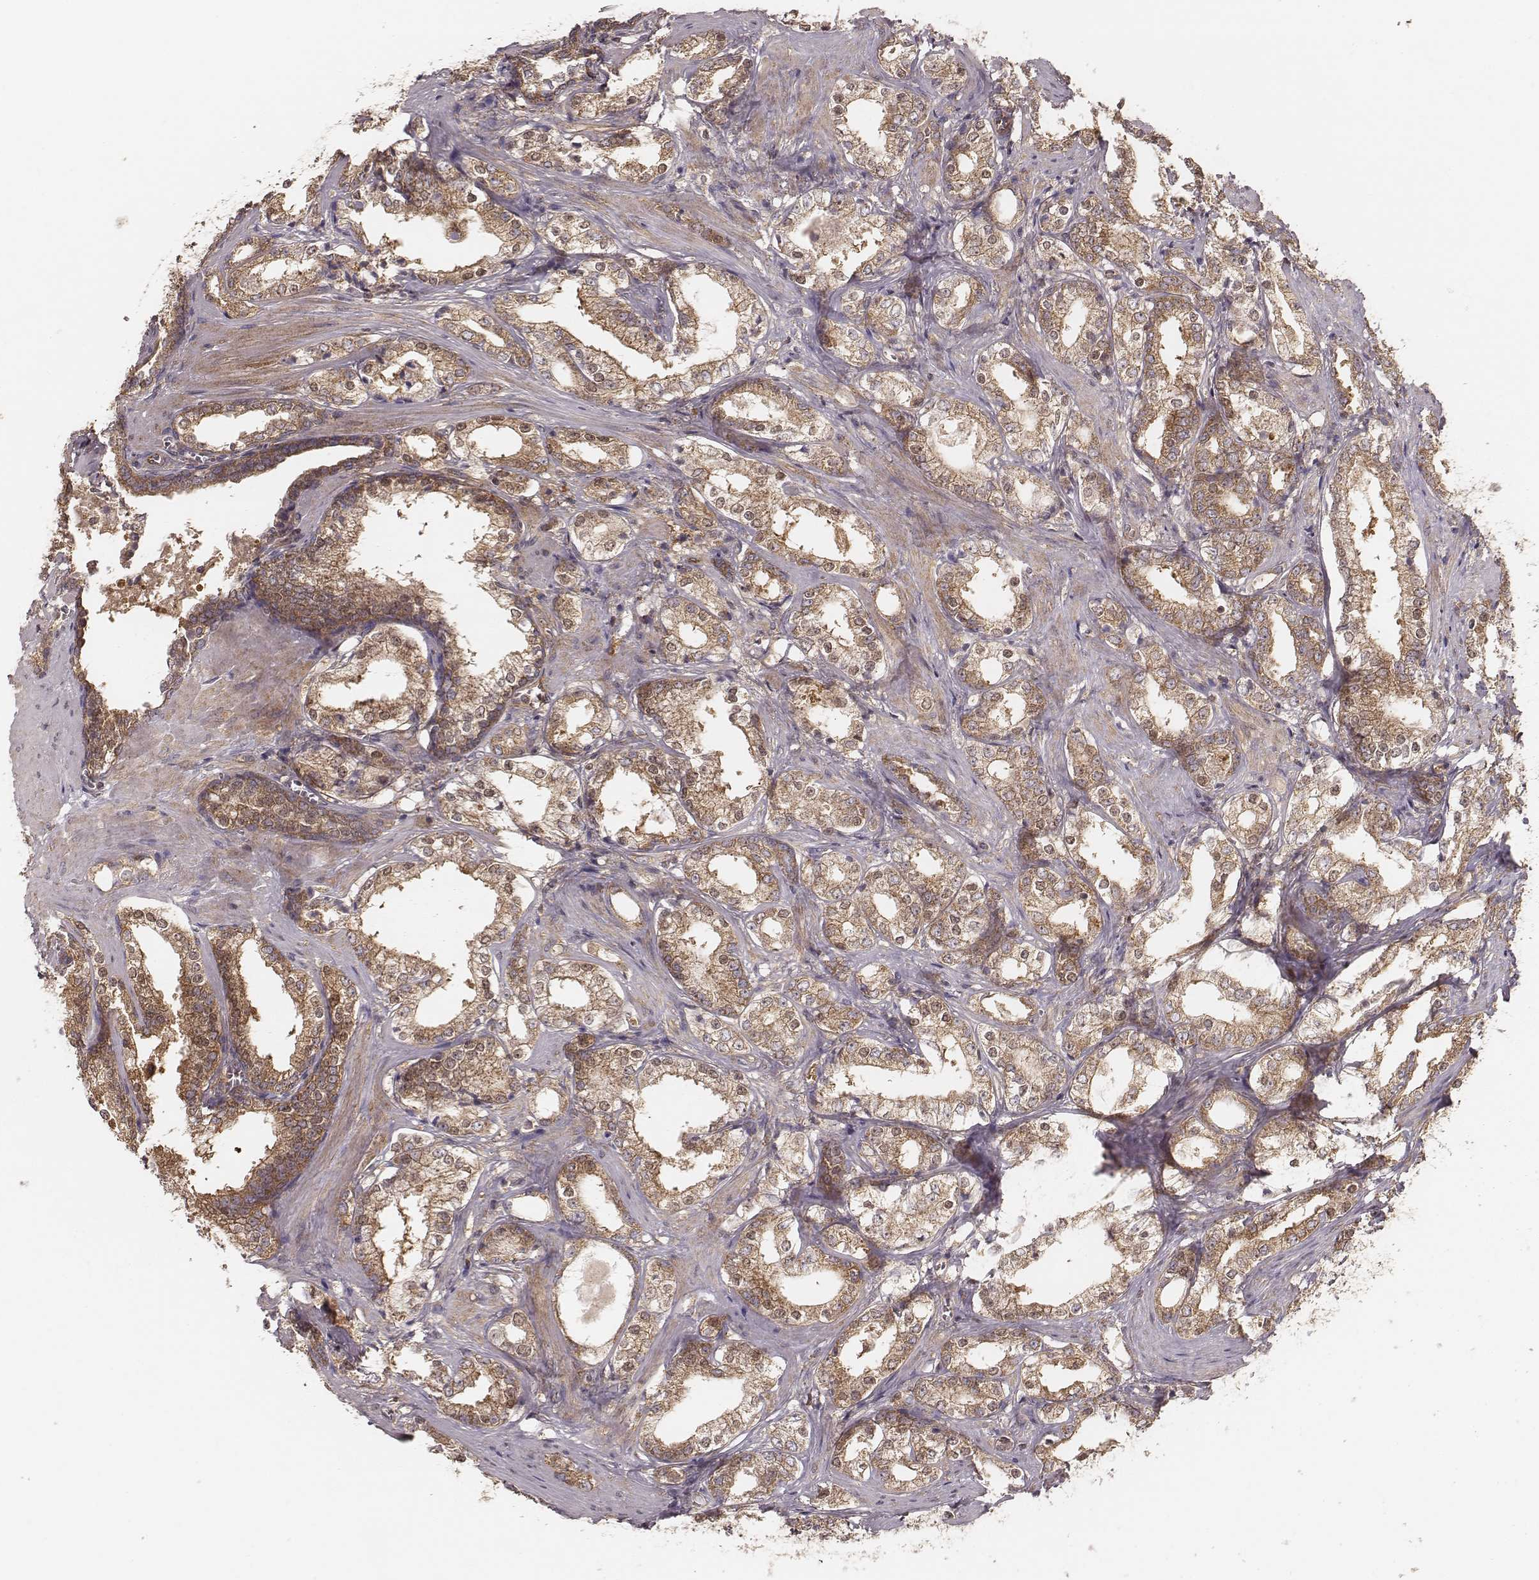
{"staining": {"intensity": "moderate", "quantity": ">75%", "location": "cytoplasmic/membranous"}, "tissue": "prostate cancer", "cell_type": "Tumor cells", "image_type": "cancer", "snomed": [{"axis": "morphology", "description": "Adenocarcinoma, NOS"}, {"axis": "topography", "description": "Prostate and seminal vesicle, NOS"}], "caption": "Immunohistochemistry of human prostate adenocarcinoma exhibits medium levels of moderate cytoplasmic/membranous expression in approximately >75% of tumor cells. (DAB (3,3'-diaminobenzidine) IHC, brown staining for protein, blue staining for nuclei).", "gene": "CARS1", "patient": {"sex": "male", "age": 63}}